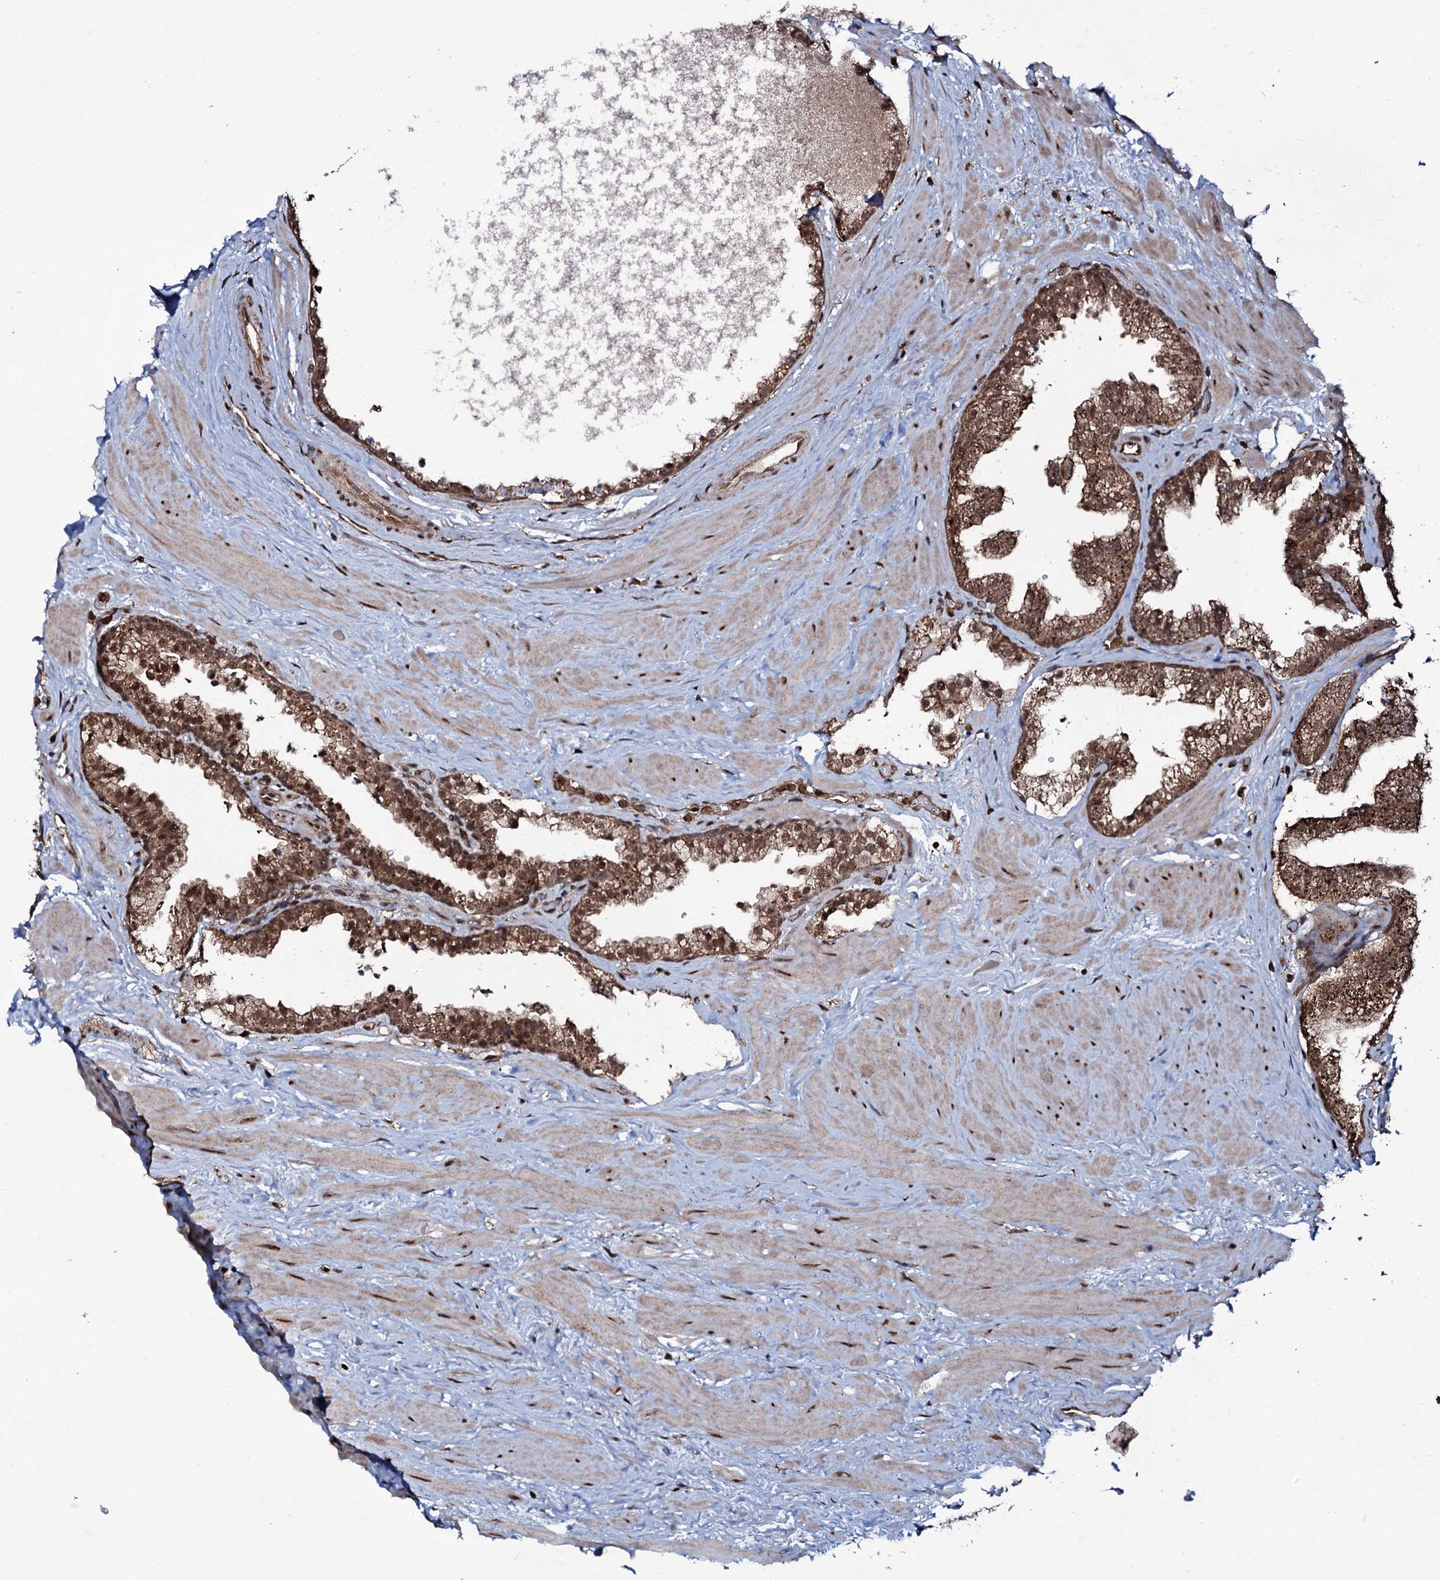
{"staining": {"intensity": "moderate", "quantity": ">75%", "location": "cytoplasmic/membranous,nuclear"}, "tissue": "prostate", "cell_type": "Glandular cells", "image_type": "normal", "snomed": [{"axis": "morphology", "description": "Normal tissue, NOS"}, {"axis": "topography", "description": "Prostate"}], "caption": "Protein expression analysis of unremarkable human prostate reveals moderate cytoplasmic/membranous,nuclear positivity in approximately >75% of glandular cells.", "gene": "COG6", "patient": {"sex": "male", "age": 48}}